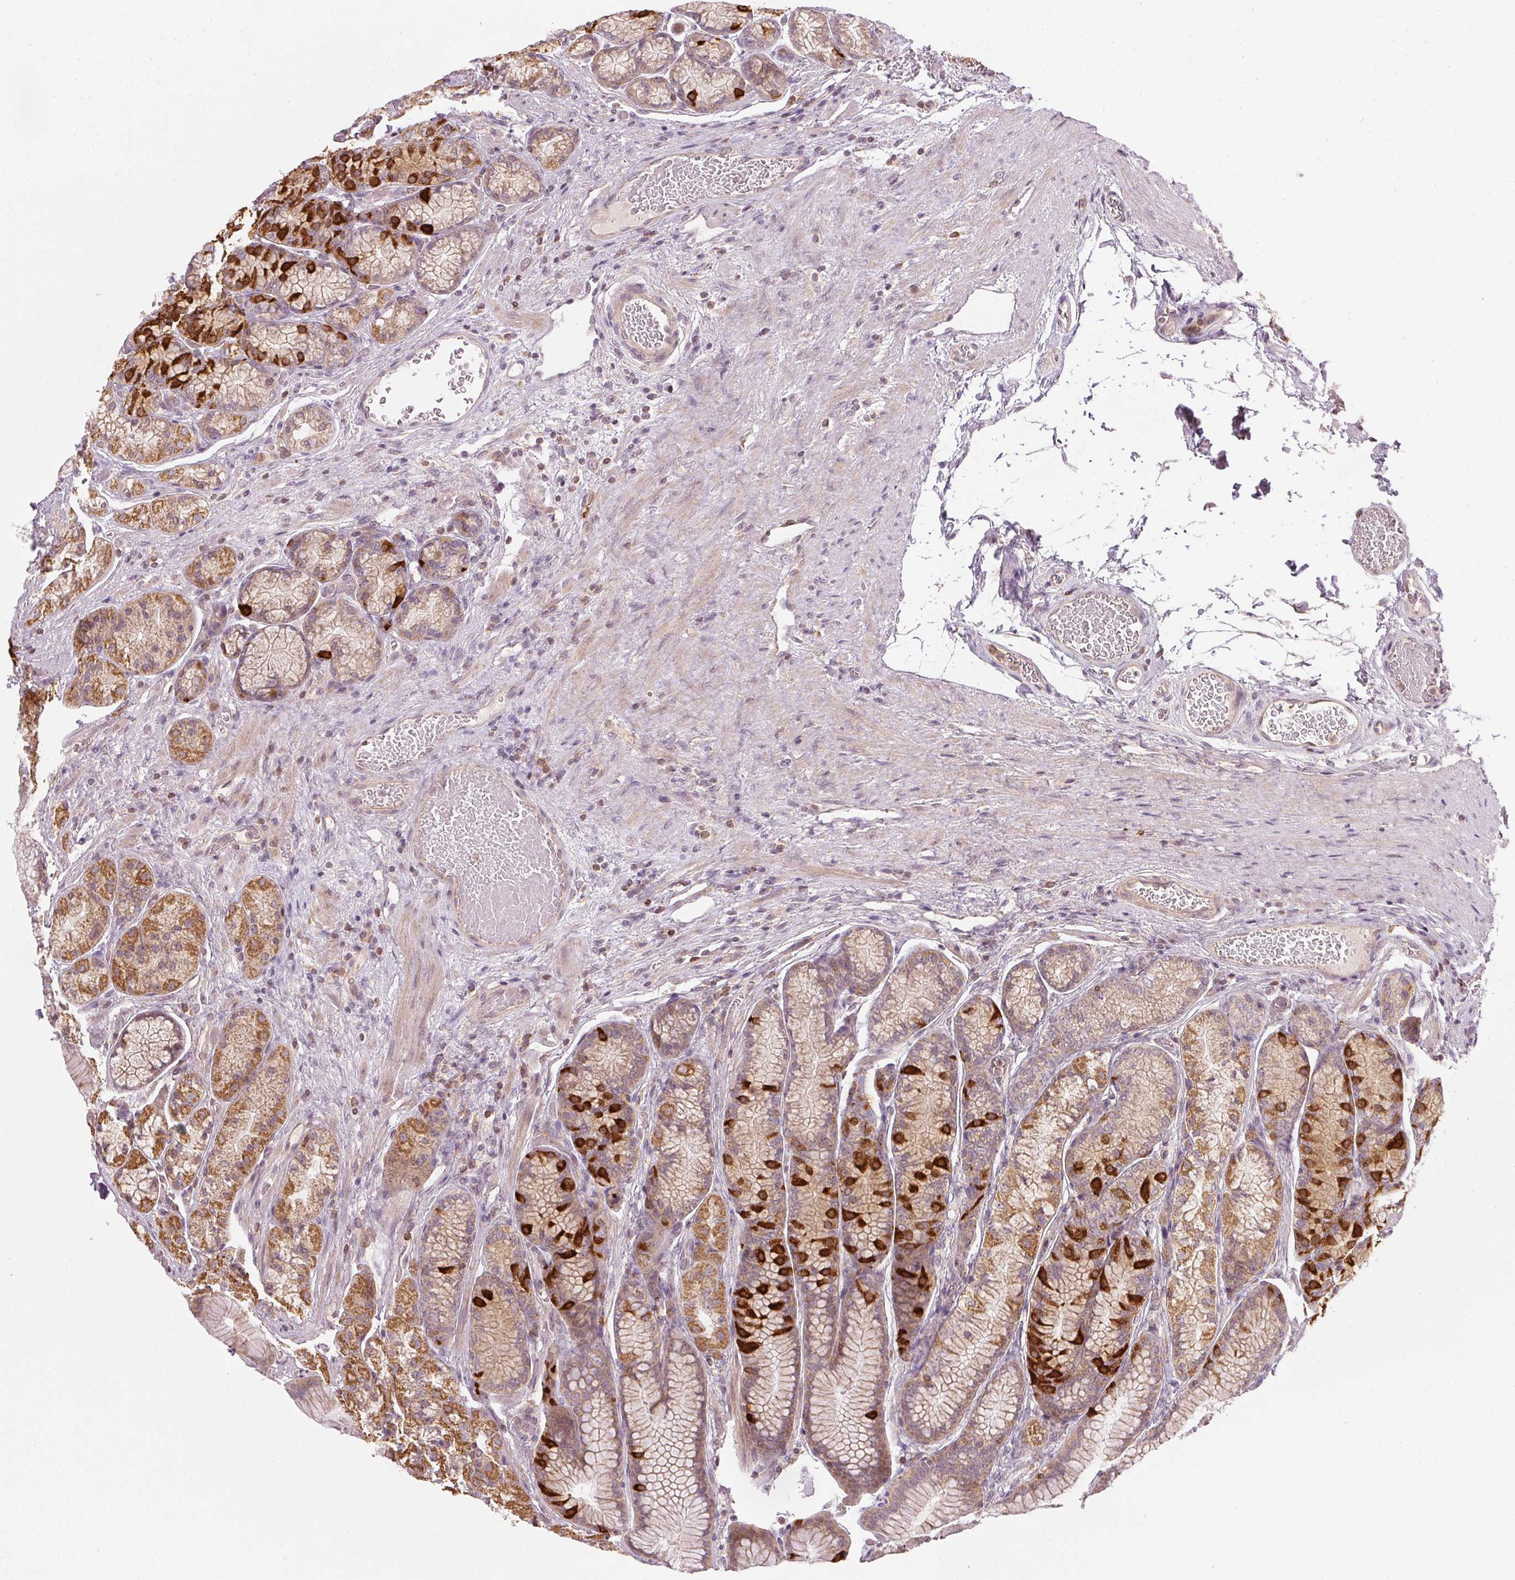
{"staining": {"intensity": "strong", "quantity": "25%-75%", "location": "cytoplasmic/membranous"}, "tissue": "stomach", "cell_type": "Glandular cells", "image_type": "normal", "snomed": [{"axis": "morphology", "description": "Normal tissue, NOS"}, {"axis": "morphology", "description": "Adenocarcinoma, NOS"}, {"axis": "morphology", "description": "Adenocarcinoma, High grade"}, {"axis": "topography", "description": "Stomach, upper"}, {"axis": "topography", "description": "Stomach"}], "caption": "Brown immunohistochemical staining in normal human stomach displays strong cytoplasmic/membranous expression in about 25%-75% of glandular cells.", "gene": "NADK2", "patient": {"sex": "female", "age": 65}}